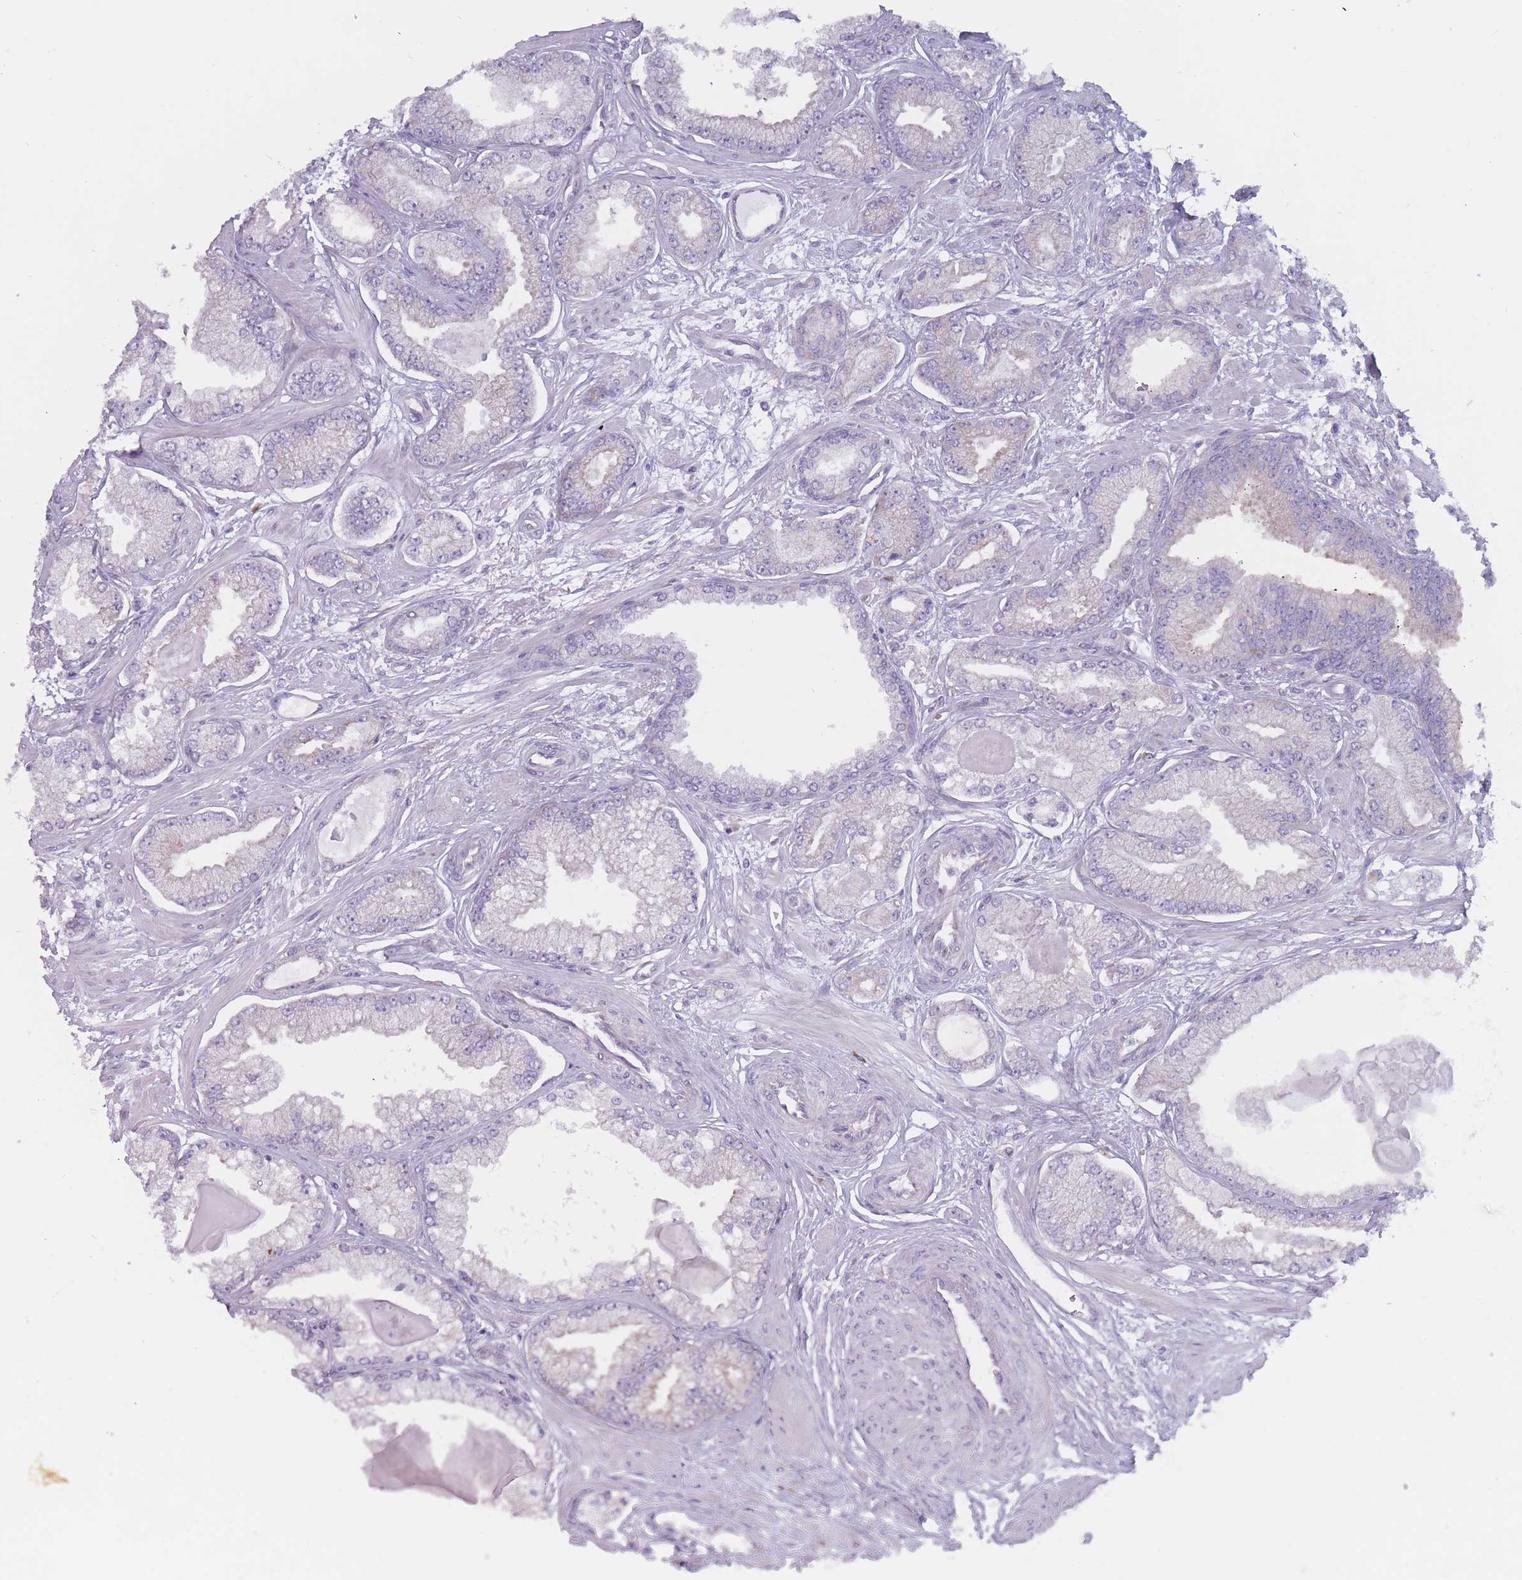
{"staining": {"intensity": "negative", "quantity": "none", "location": "none"}, "tissue": "prostate cancer", "cell_type": "Tumor cells", "image_type": "cancer", "snomed": [{"axis": "morphology", "description": "Adenocarcinoma, Low grade"}, {"axis": "topography", "description": "Prostate"}], "caption": "Immunohistochemical staining of human prostate adenocarcinoma (low-grade) shows no significant positivity in tumor cells.", "gene": "RPL18", "patient": {"sex": "male", "age": 64}}